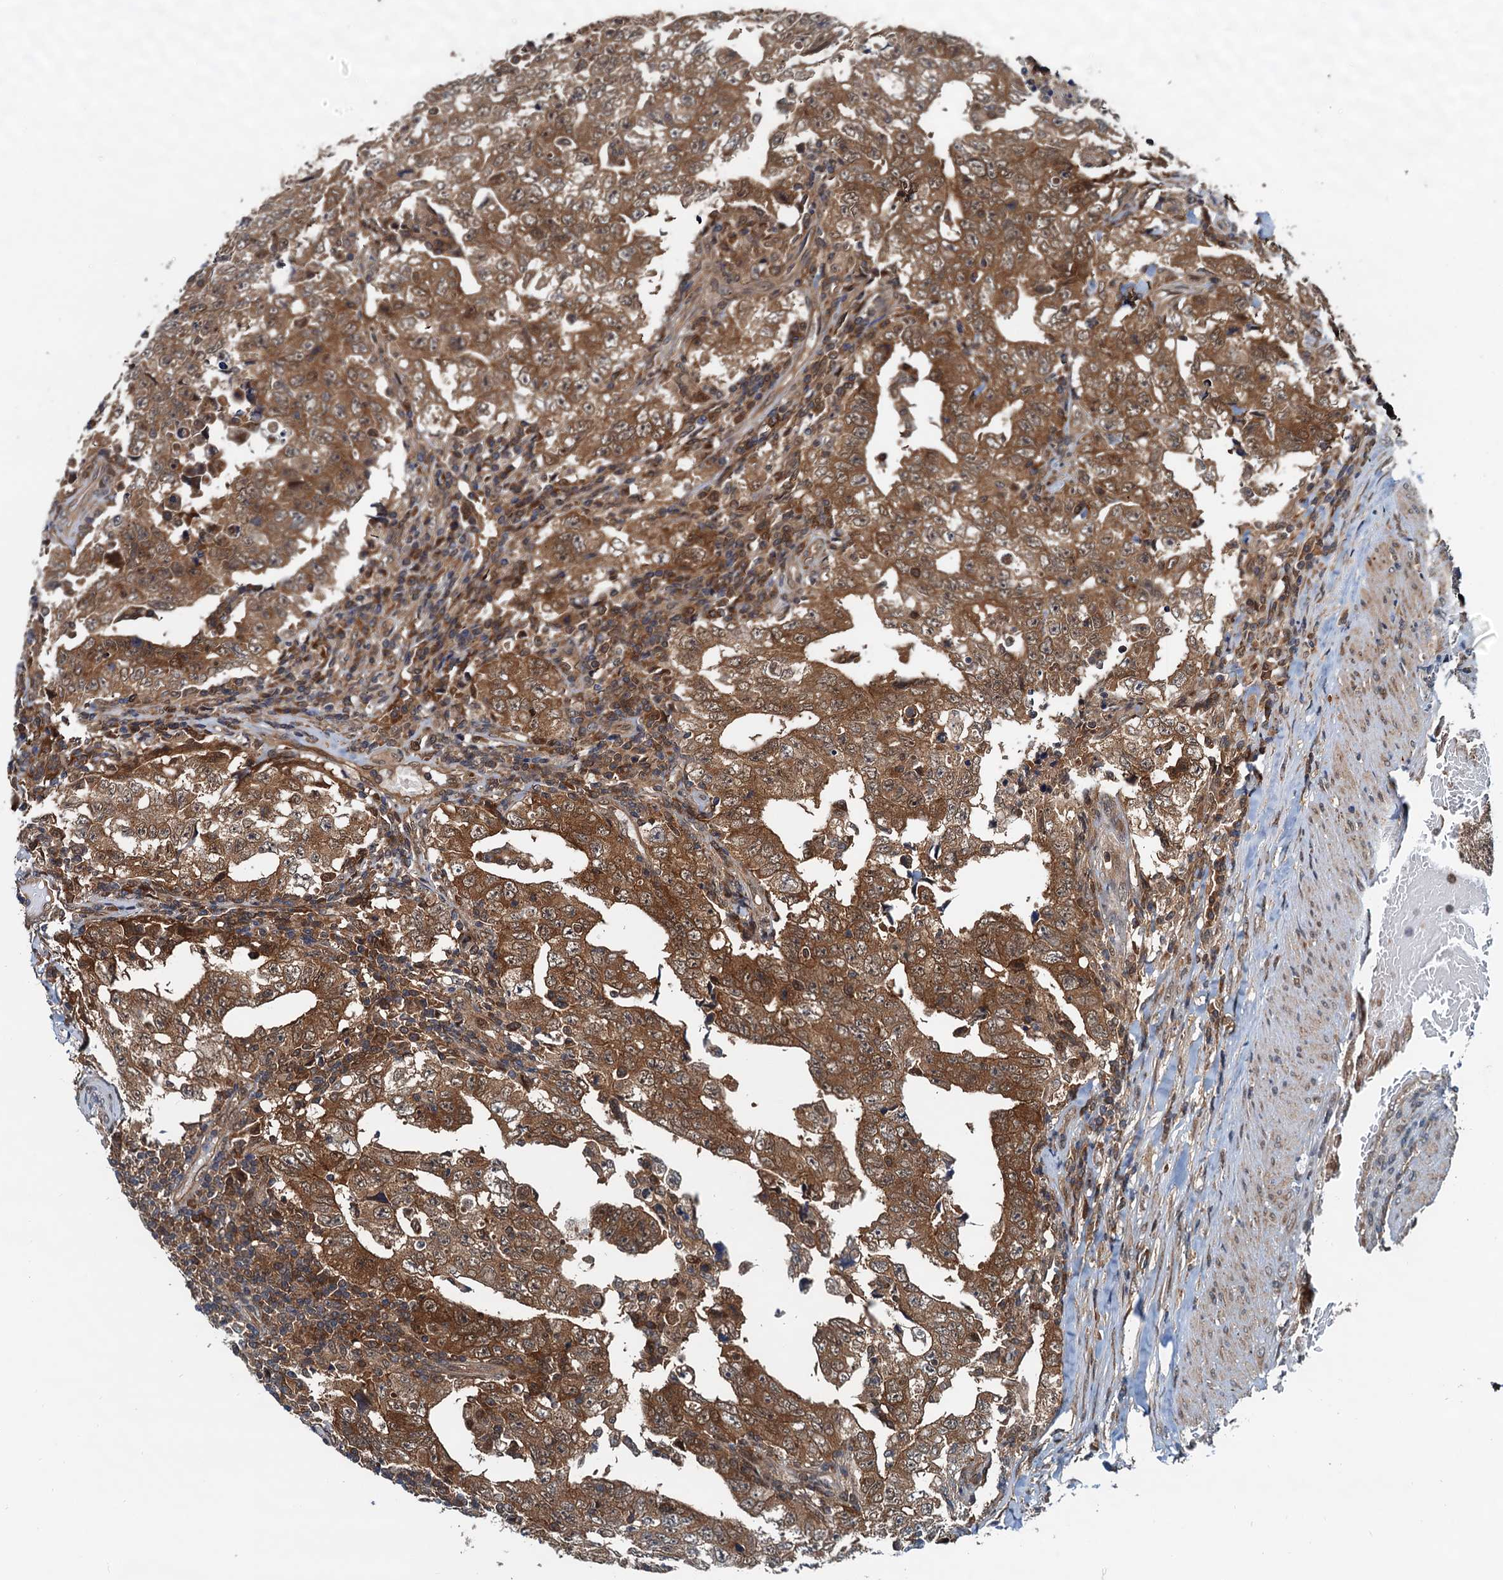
{"staining": {"intensity": "moderate", "quantity": ">75%", "location": "cytoplasmic/membranous"}, "tissue": "testis cancer", "cell_type": "Tumor cells", "image_type": "cancer", "snomed": [{"axis": "morphology", "description": "Carcinoma, Embryonal, NOS"}, {"axis": "topography", "description": "Testis"}], "caption": "Human embryonal carcinoma (testis) stained for a protein (brown) exhibits moderate cytoplasmic/membranous positive staining in approximately >75% of tumor cells.", "gene": "AAGAB", "patient": {"sex": "male", "age": 26}}